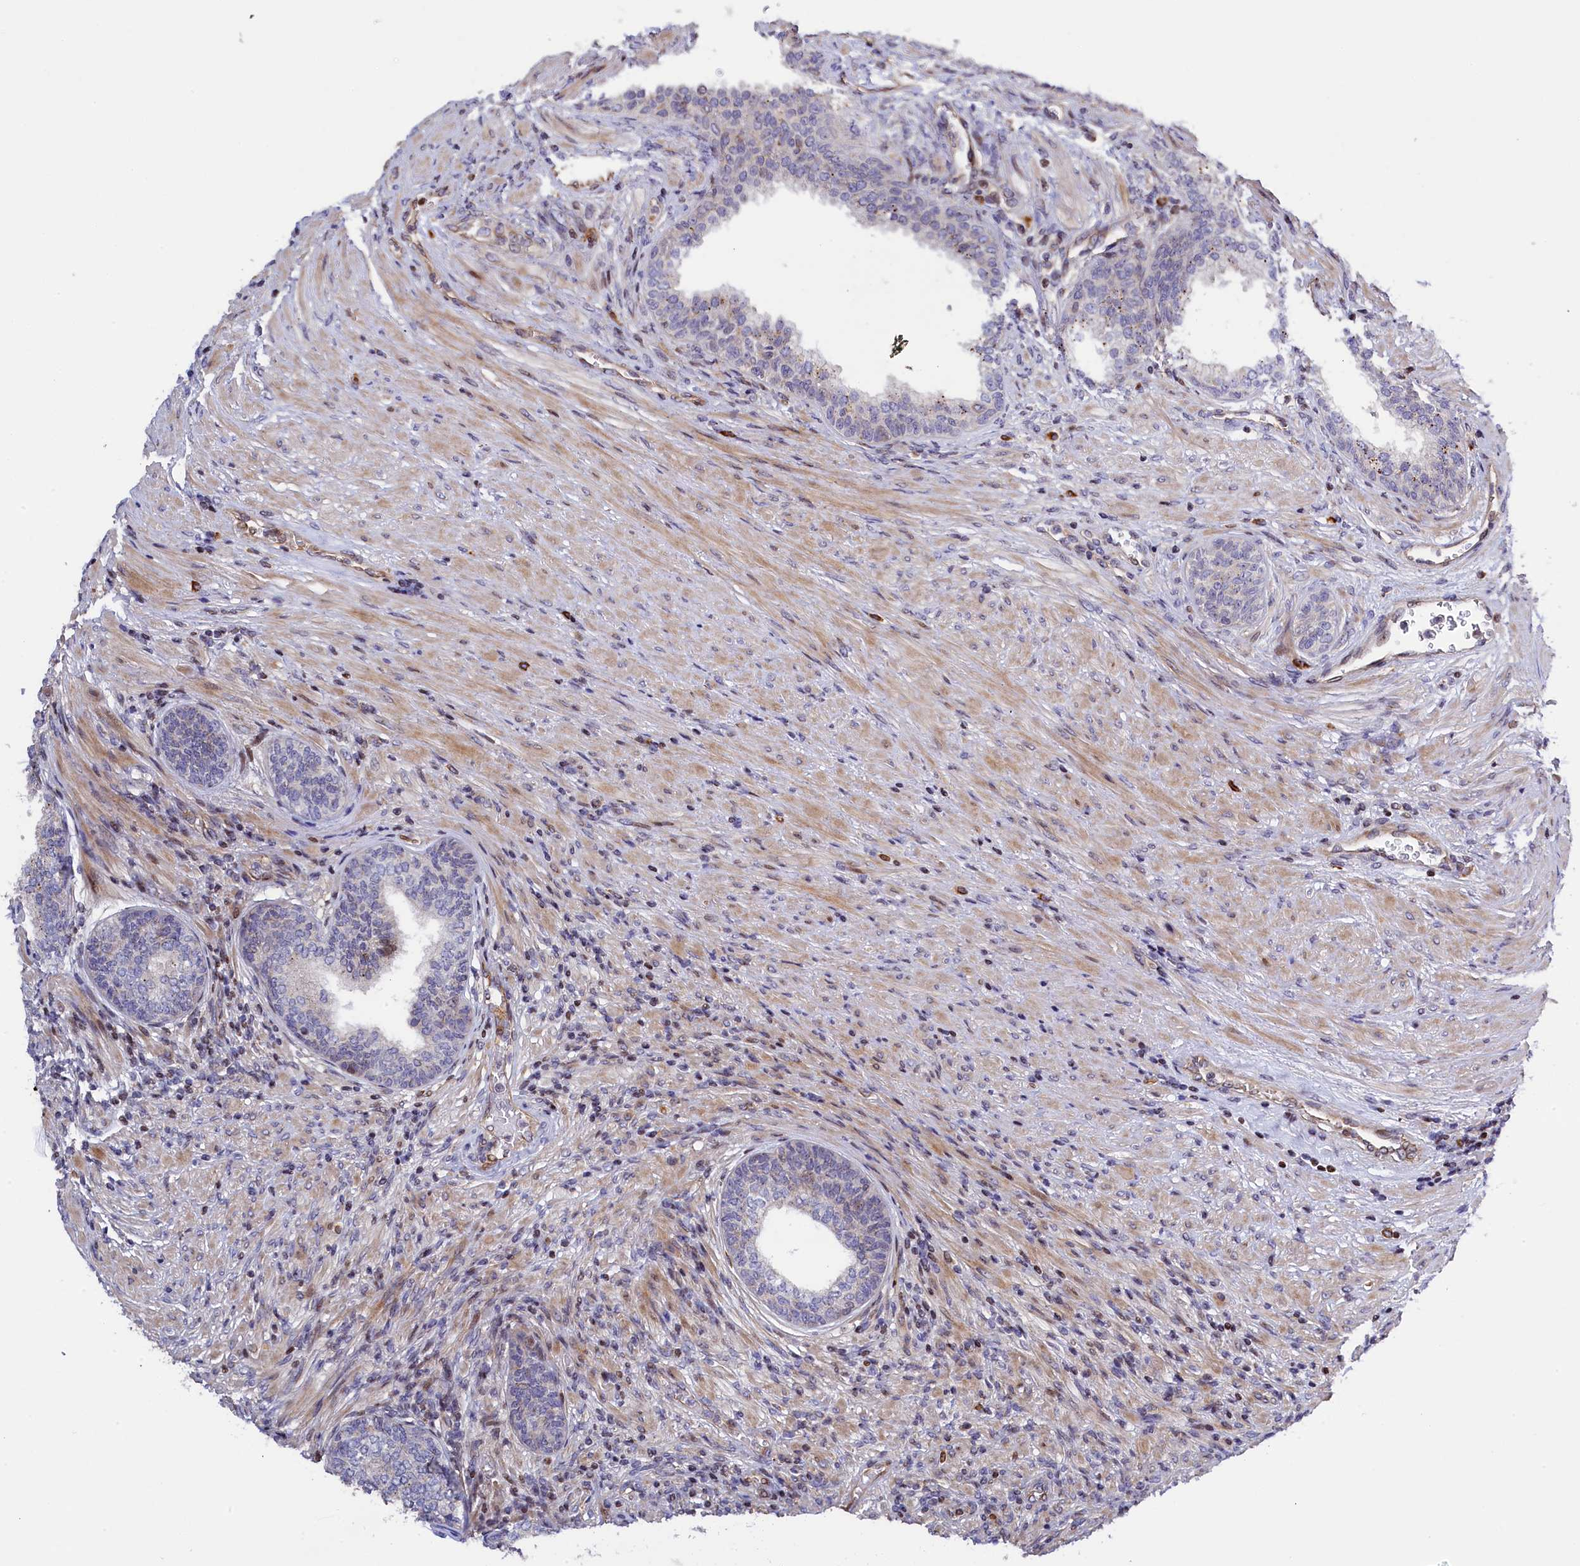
{"staining": {"intensity": "moderate", "quantity": "<25%", "location": "cytoplasmic/membranous"}, "tissue": "prostate", "cell_type": "Glandular cells", "image_type": "normal", "snomed": [{"axis": "morphology", "description": "Normal tissue, NOS"}, {"axis": "topography", "description": "Prostate"}], "caption": "Immunohistochemistry of benign human prostate demonstrates low levels of moderate cytoplasmic/membranous staining in approximately <25% of glandular cells. (DAB = brown stain, brightfield microscopy at high magnification).", "gene": "TGDS", "patient": {"sex": "male", "age": 76}}